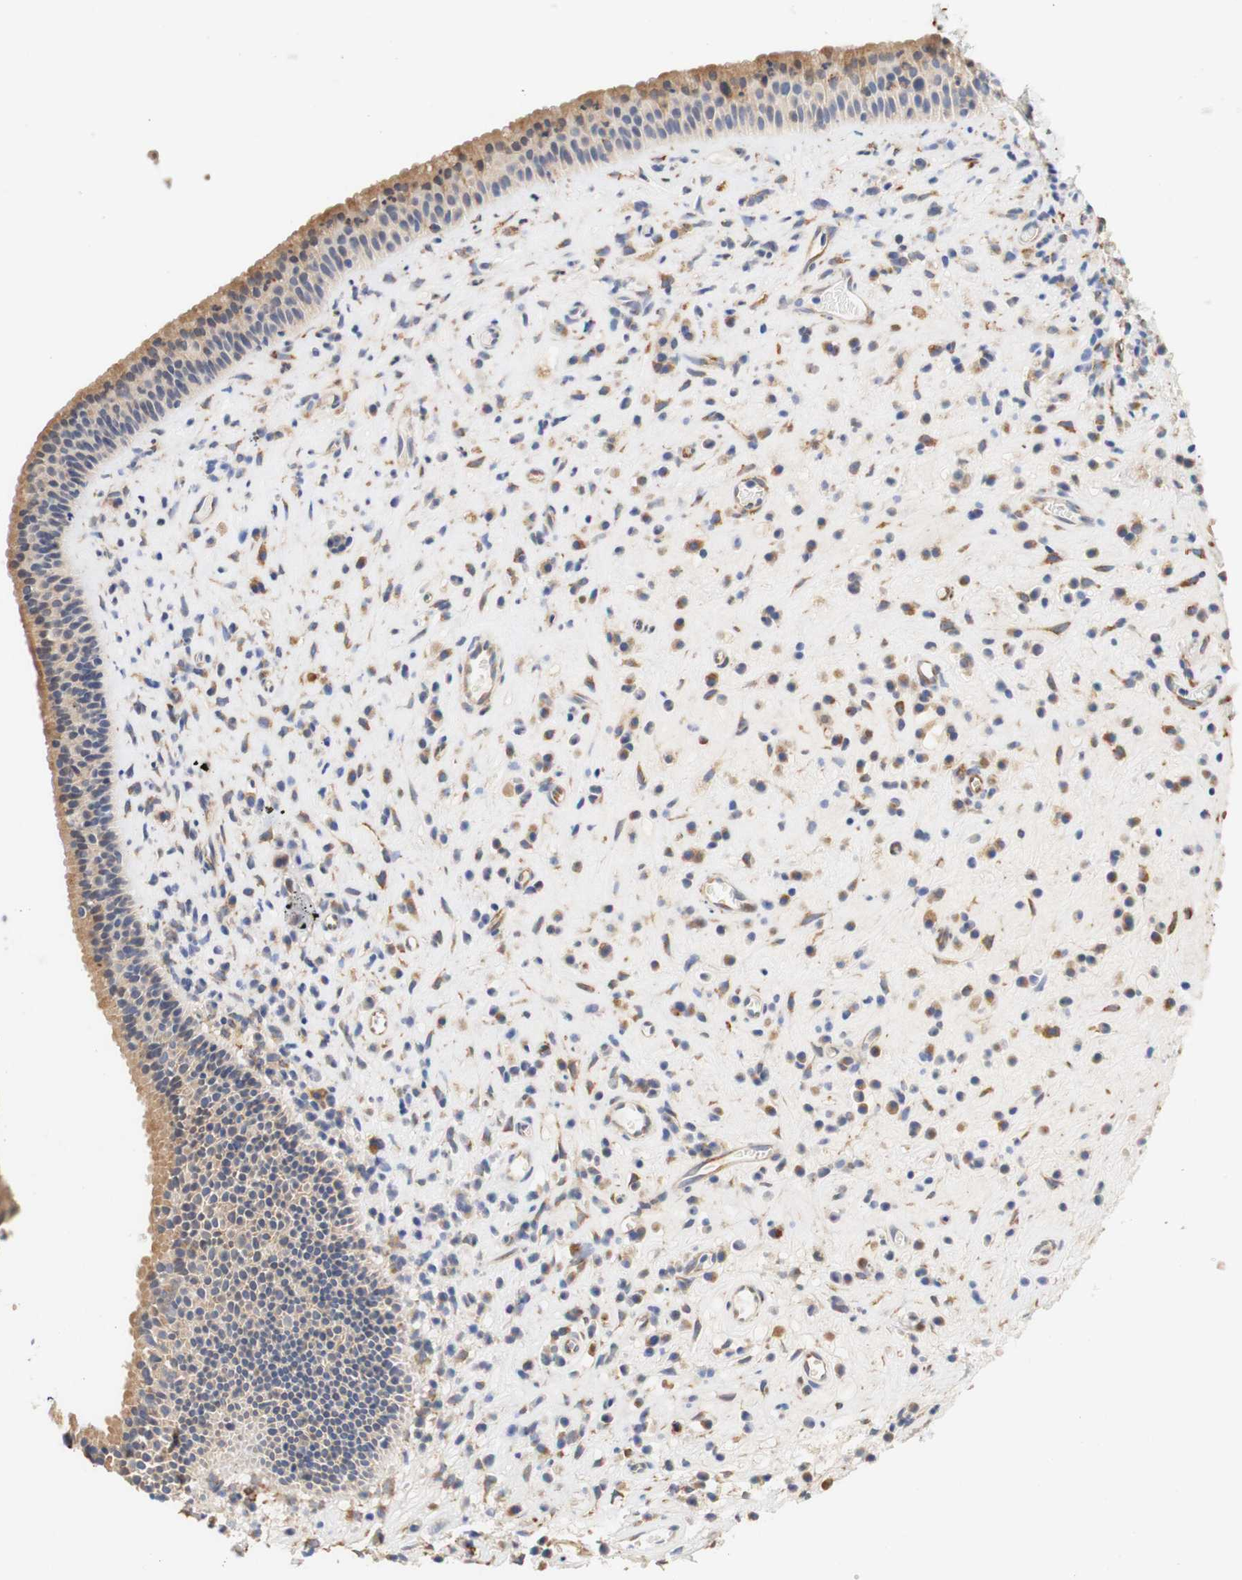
{"staining": {"intensity": "moderate", "quantity": "25%-75%", "location": "cytoplasmic/membranous"}, "tissue": "nasopharynx", "cell_type": "Respiratory epithelial cells", "image_type": "normal", "snomed": [{"axis": "morphology", "description": "Normal tissue, NOS"}, {"axis": "topography", "description": "Nasopharynx"}], "caption": "Immunohistochemistry (IHC) photomicrograph of benign nasopharynx stained for a protein (brown), which reveals medium levels of moderate cytoplasmic/membranous staining in approximately 25%-75% of respiratory epithelial cells.", "gene": "EIF2AK4", "patient": {"sex": "female", "age": 51}}